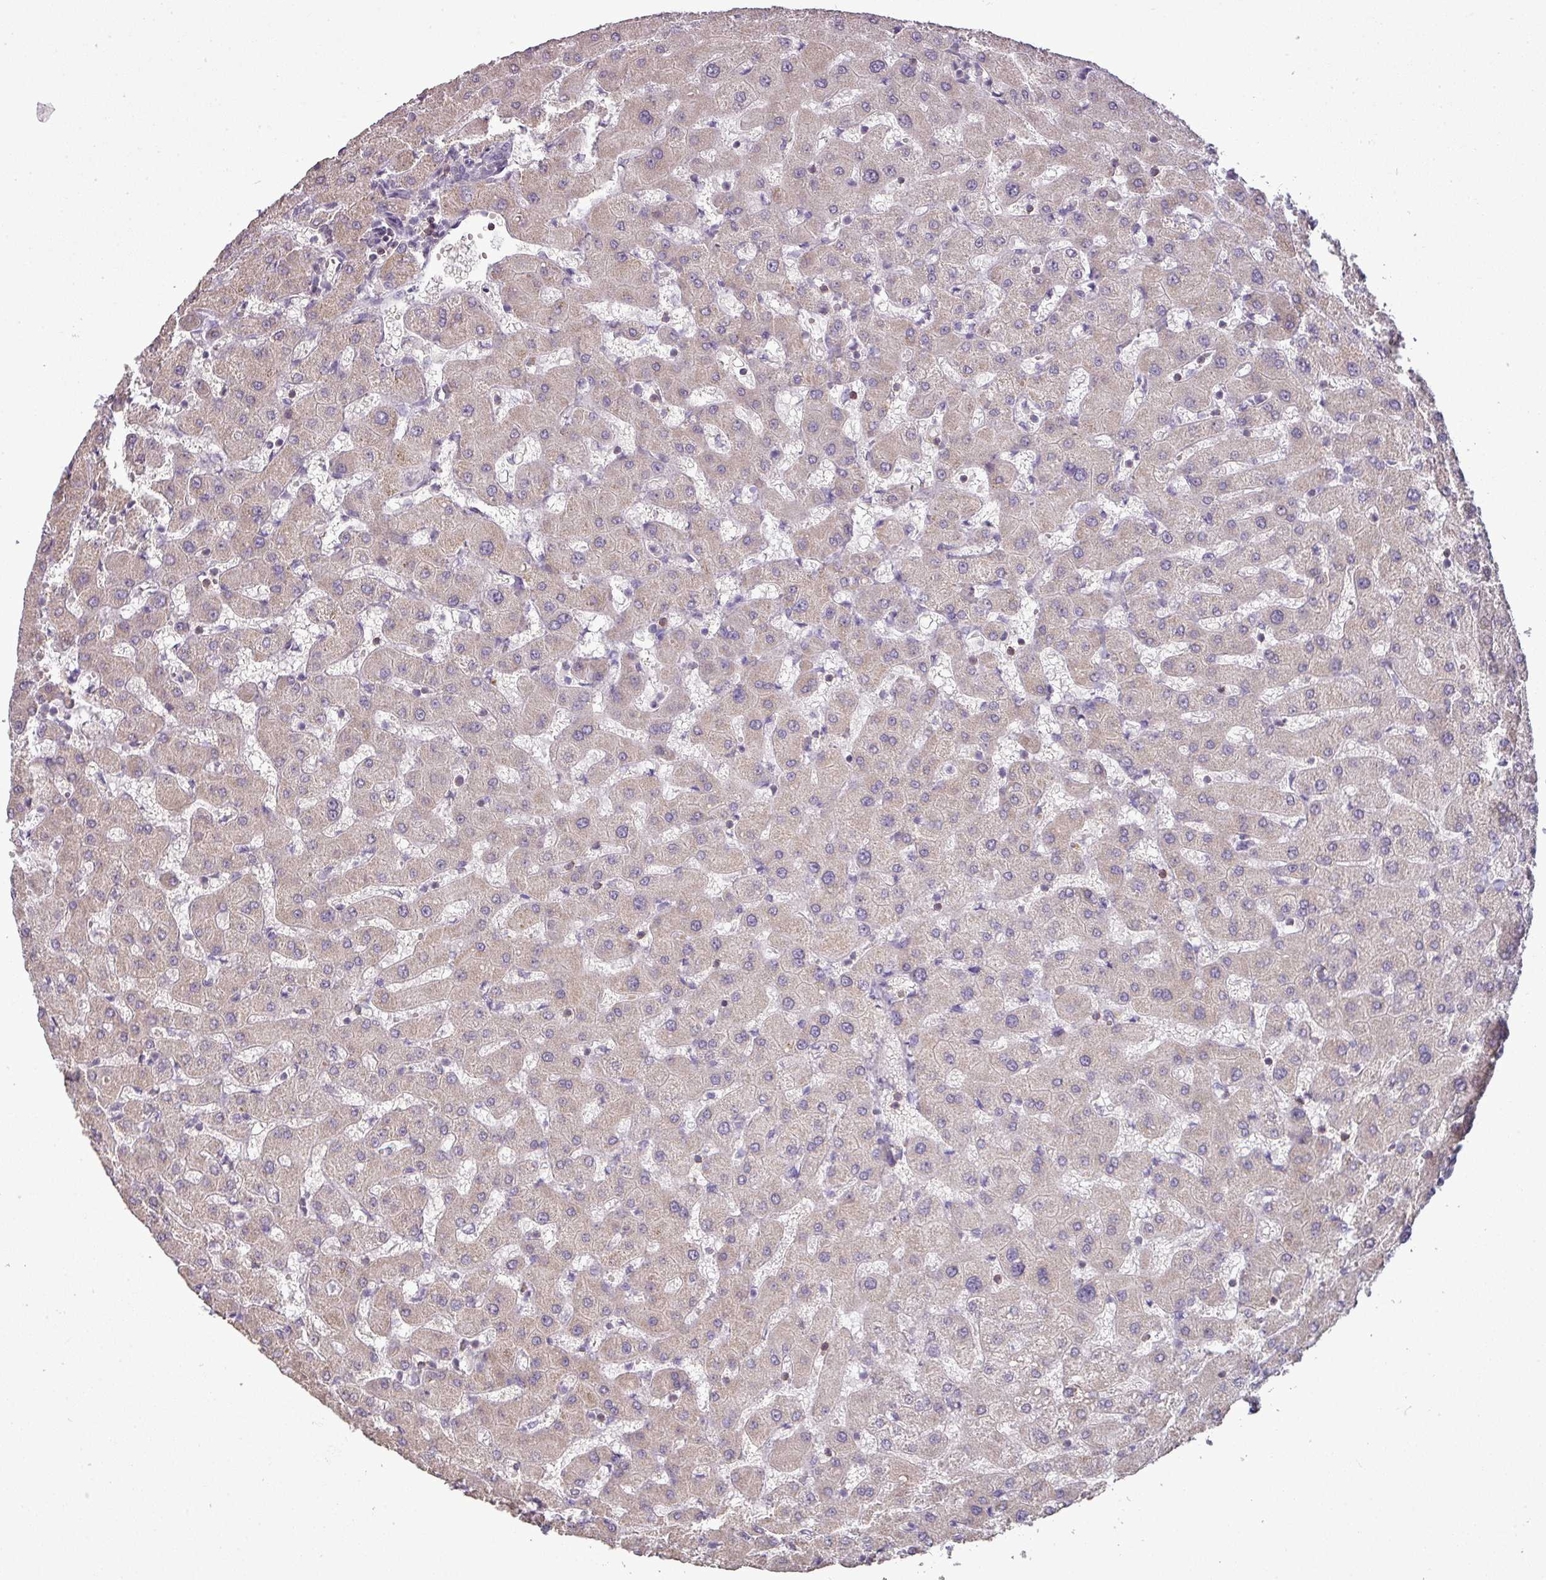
{"staining": {"intensity": "negative", "quantity": "none", "location": "none"}, "tissue": "liver", "cell_type": "Cholangiocytes", "image_type": "normal", "snomed": [{"axis": "morphology", "description": "Normal tissue, NOS"}, {"axis": "topography", "description": "Liver"}], "caption": "Cholangiocytes are negative for protein expression in benign human liver. (Stains: DAB (3,3'-diaminobenzidine) IHC with hematoxylin counter stain, Microscopy: brightfield microscopy at high magnification).", "gene": "LY9", "patient": {"sex": "female", "age": 63}}